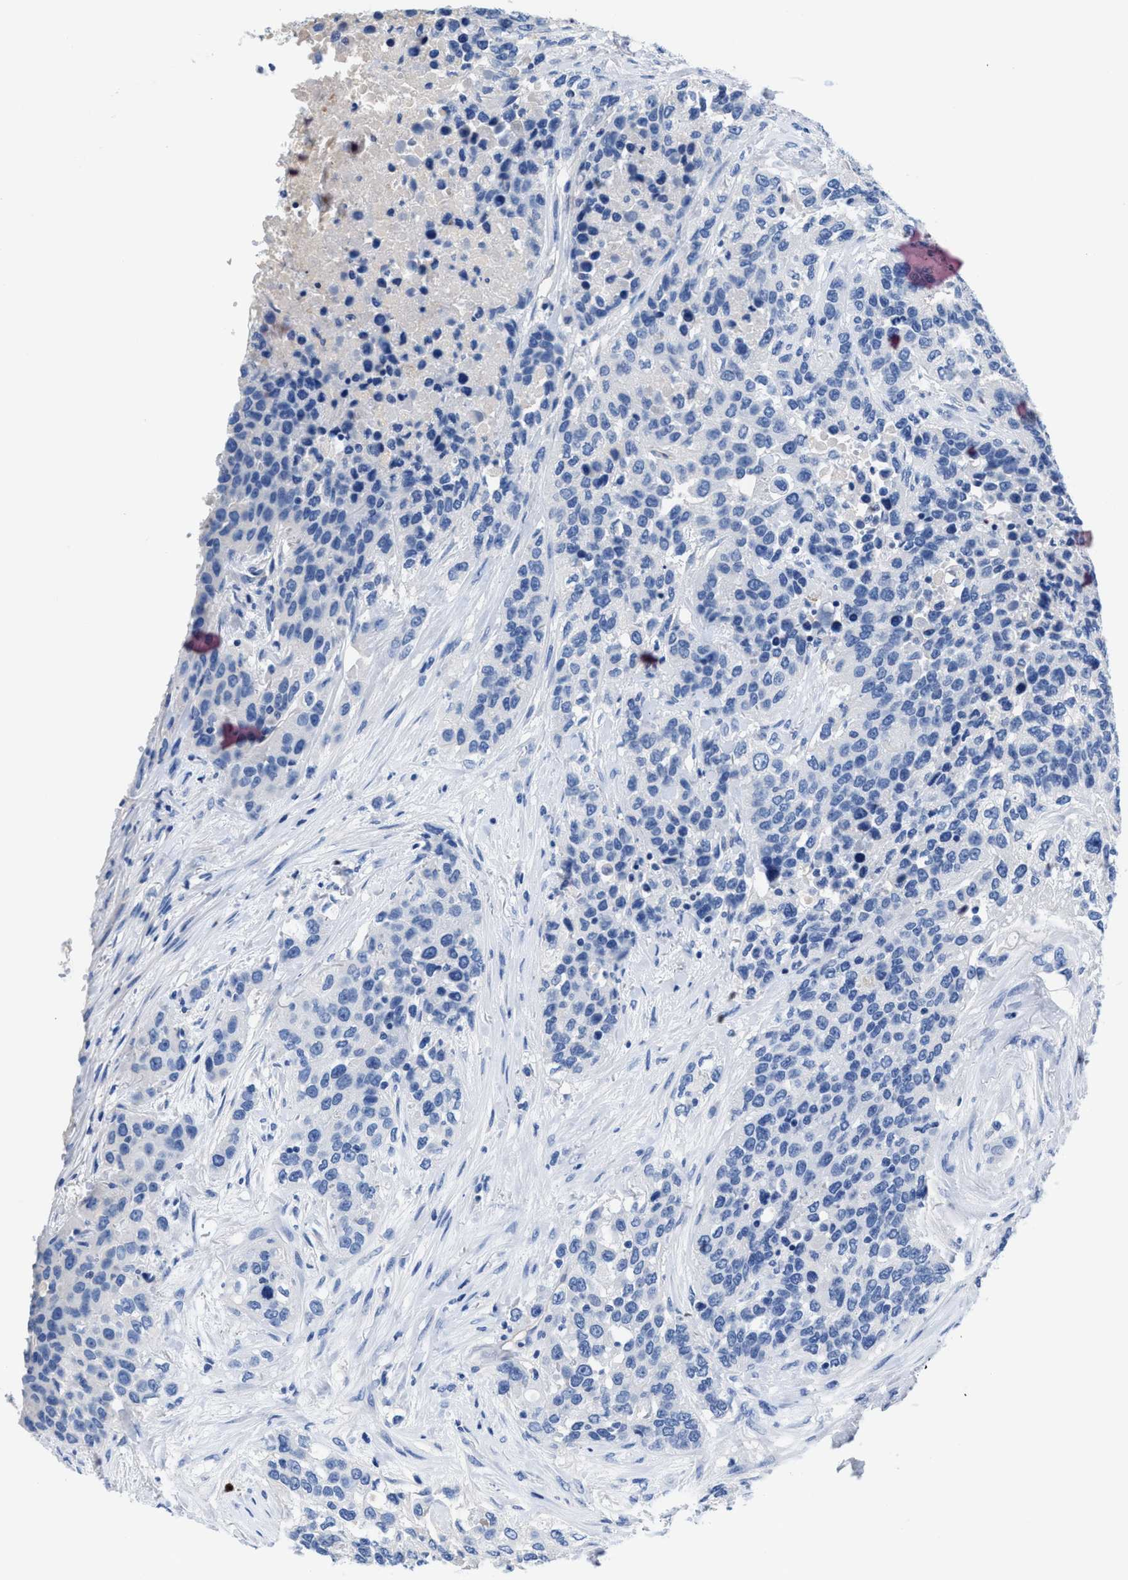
{"staining": {"intensity": "negative", "quantity": "none", "location": "none"}, "tissue": "urothelial cancer", "cell_type": "Tumor cells", "image_type": "cancer", "snomed": [{"axis": "morphology", "description": "Urothelial carcinoma, High grade"}, {"axis": "topography", "description": "Urinary bladder"}], "caption": "Immunohistochemistry (IHC) micrograph of human urothelial cancer stained for a protein (brown), which demonstrates no expression in tumor cells.", "gene": "SLFN13", "patient": {"sex": "female", "age": 80}}